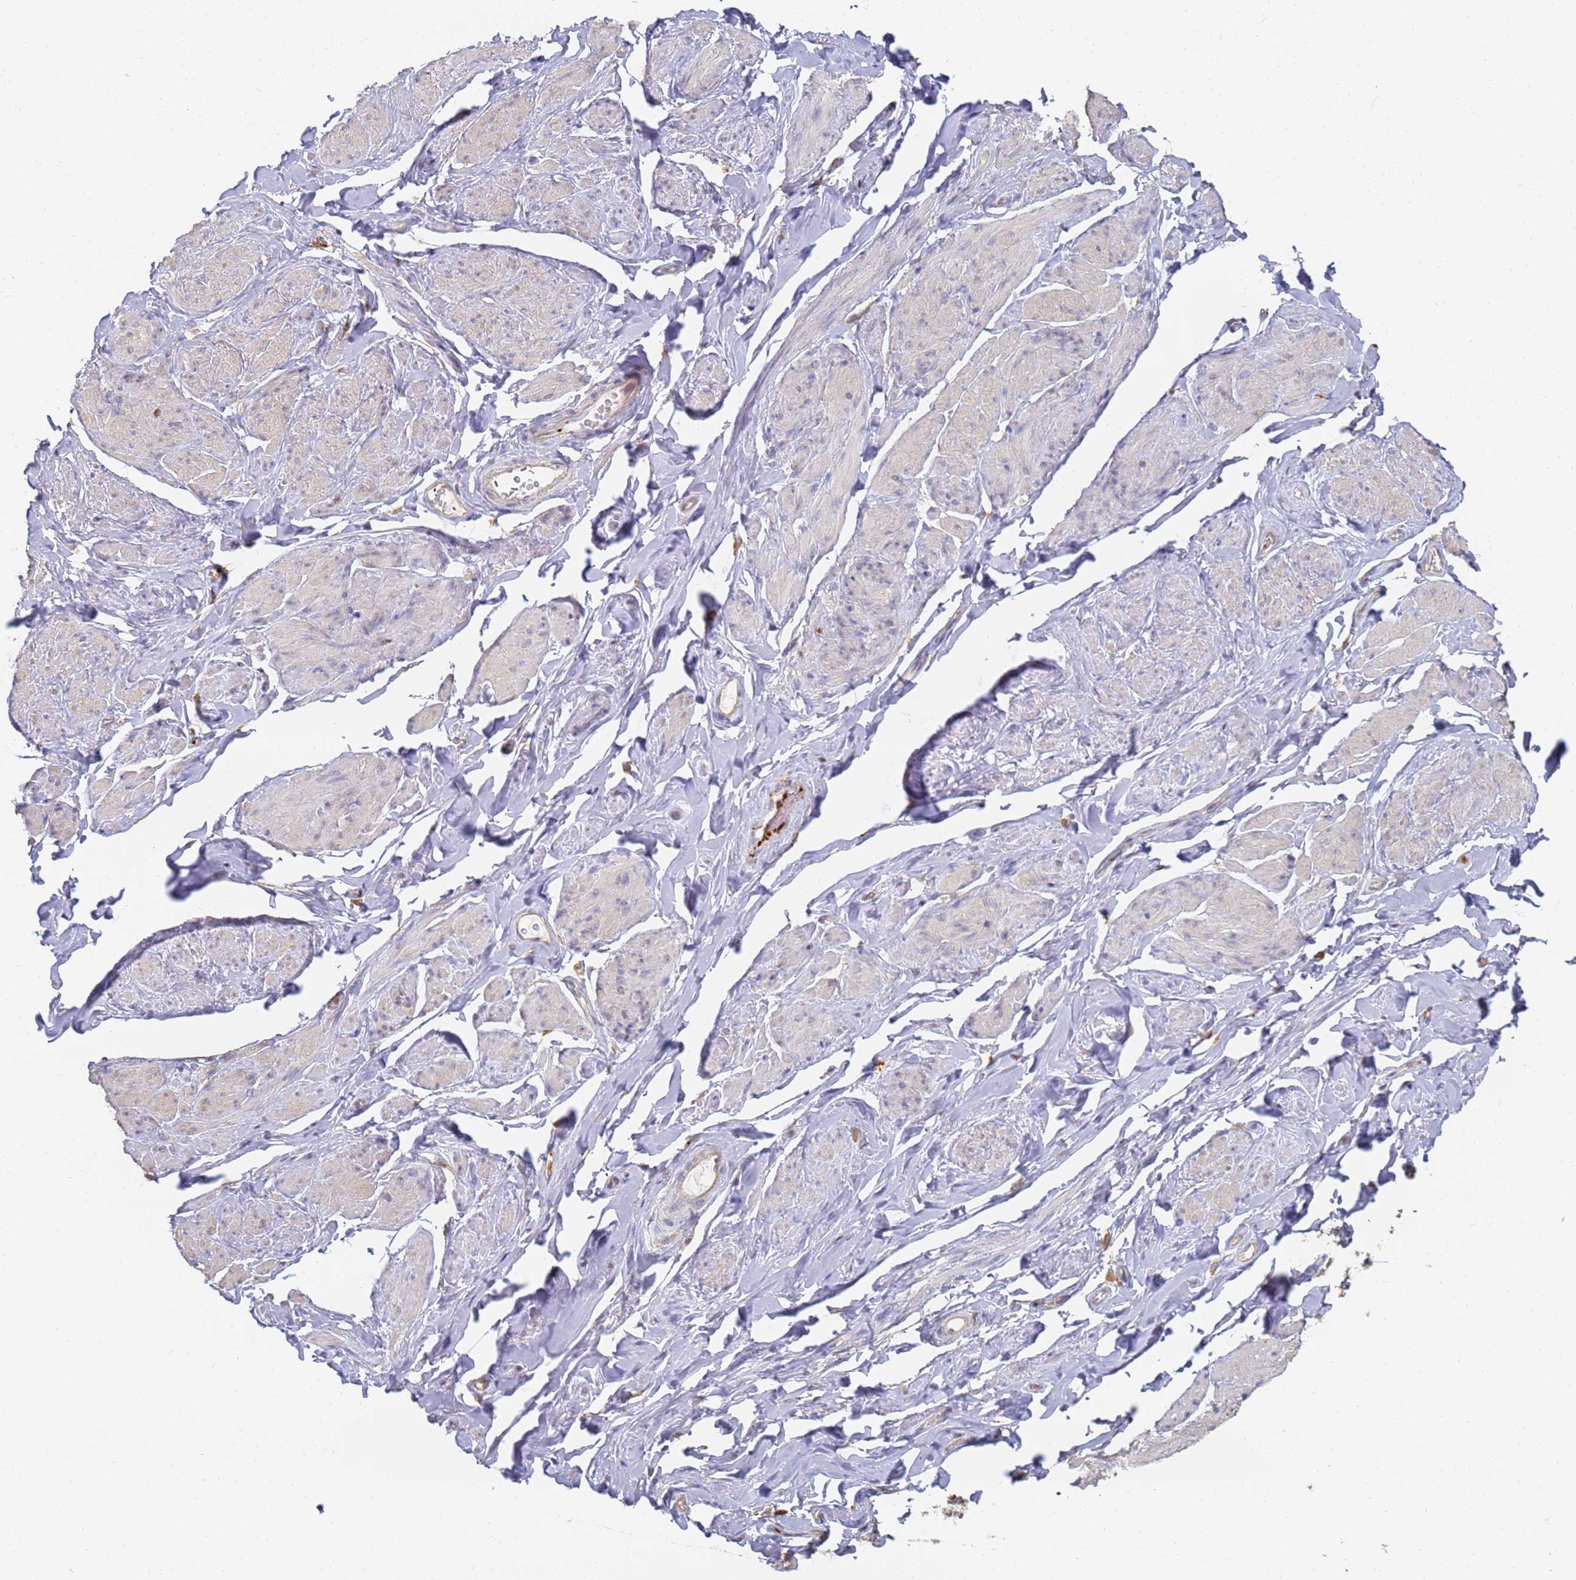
{"staining": {"intensity": "negative", "quantity": "none", "location": "none"}, "tissue": "smooth muscle", "cell_type": "Smooth muscle cells", "image_type": "normal", "snomed": [{"axis": "morphology", "description": "Normal tissue, NOS"}, {"axis": "topography", "description": "Smooth muscle"}, {"axis": "topography", "description": "Peripheral nerve tissue"}], "caption": "Immunohistochemistry (IHC) histopathology image of normal human smooth muscle stained for a protein (brown), which exhibits no staining in smooth muscle cells.", "gene": "BIN2", "patient": {"sex": "male", "age": 69}}